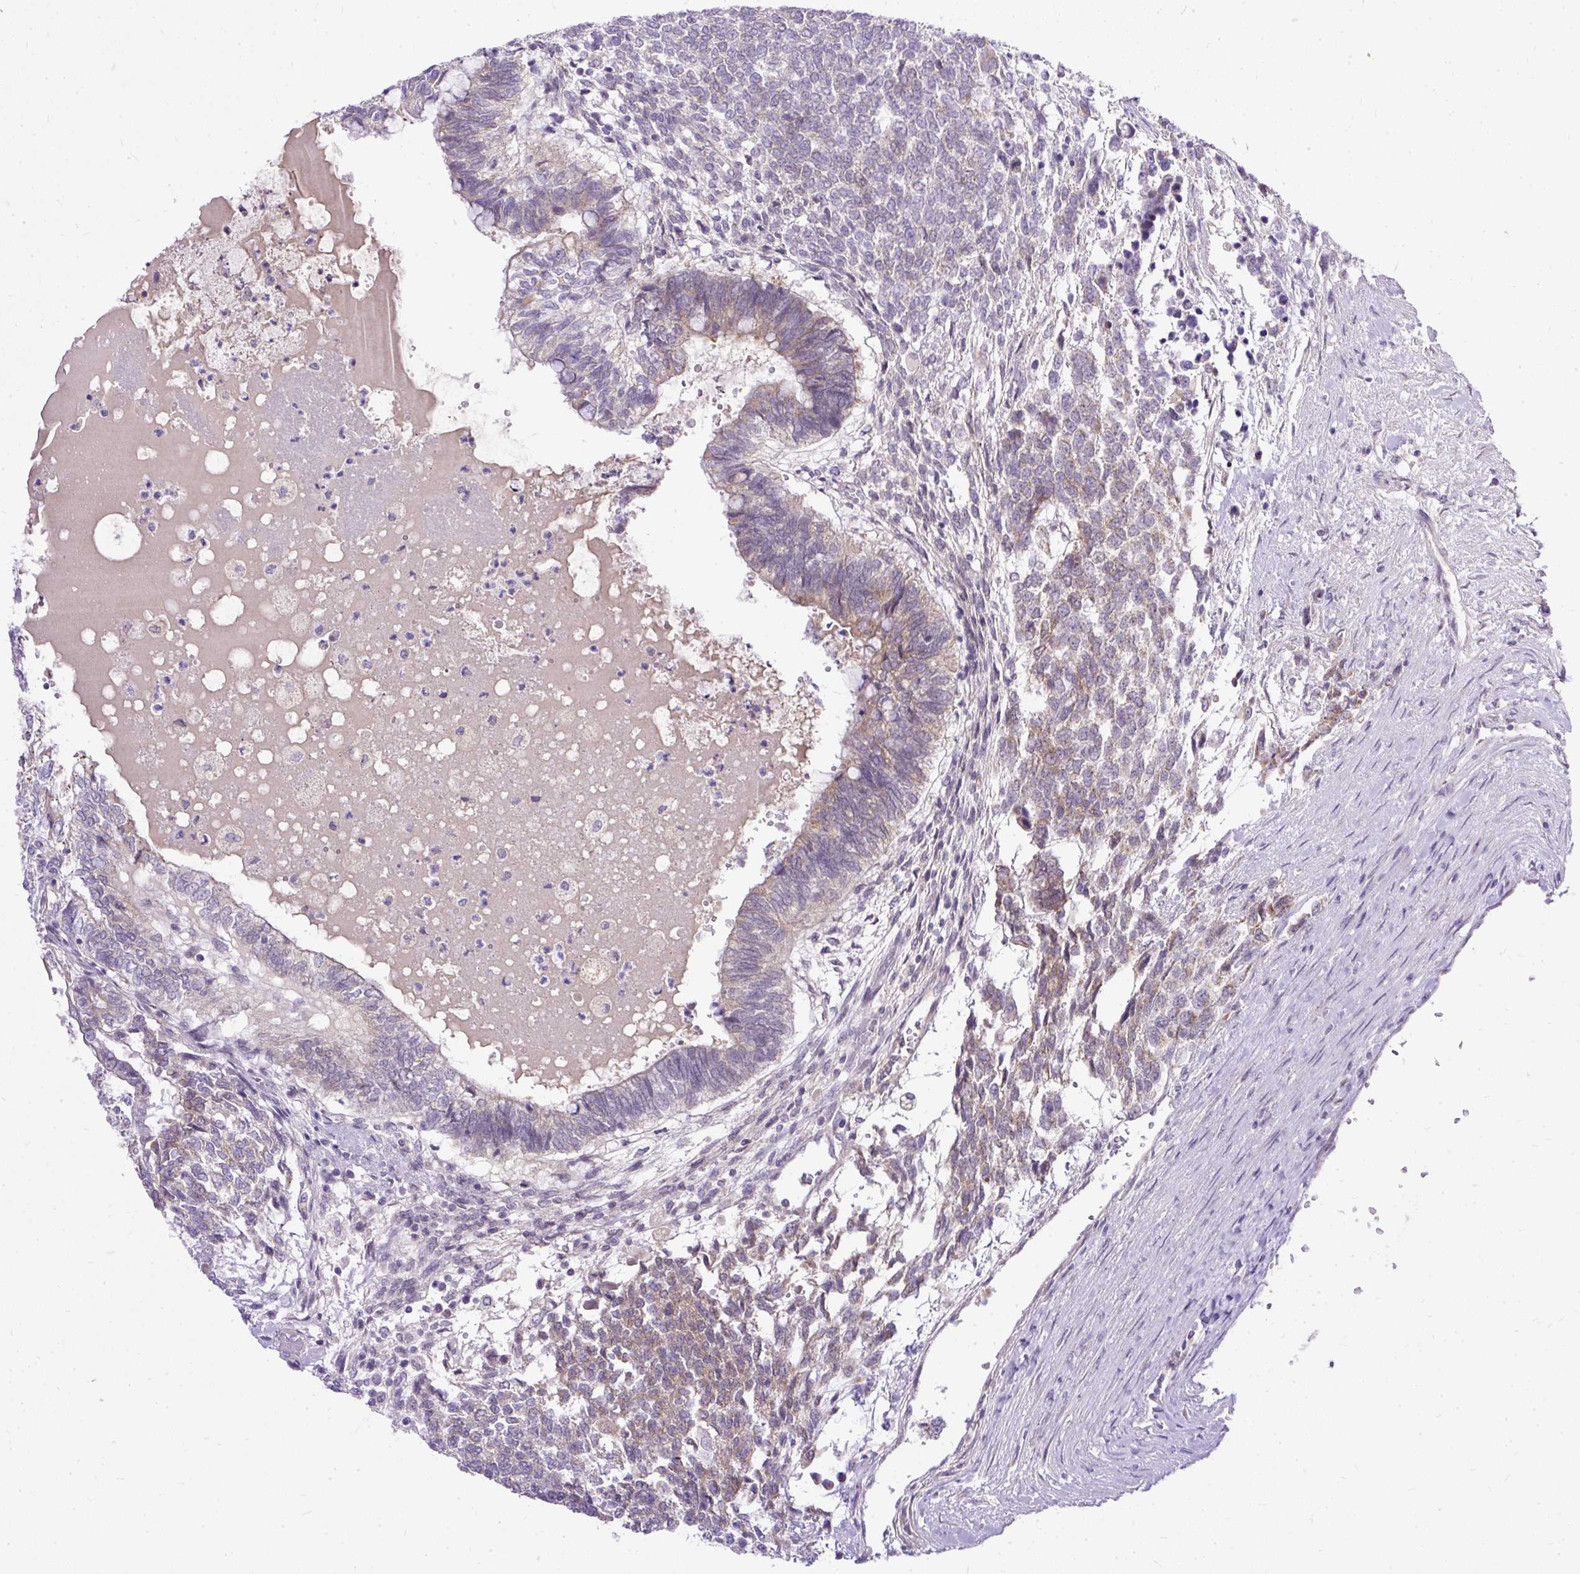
{"staining": {"intensity": "weak", "quantity": "25%-75%", "location": "cytoplasmic/membranous"}, "tissue": "testis cancer", "cell_type": "Tumor cells", "image_type": "cancer", "snomed": [{"axis": "morphology", "description": "Carcinoma, Embryonal, NOS"}, {"axis": "topography", "description": "Testis"}], "caption": "Weak cytoplasmic/membranous protein staining is present in about 25%-75% of tumor cells in embryonal carcinoma (testis).", "gene": "AMFR", "patient": {"sex": "male", "age": 23}}